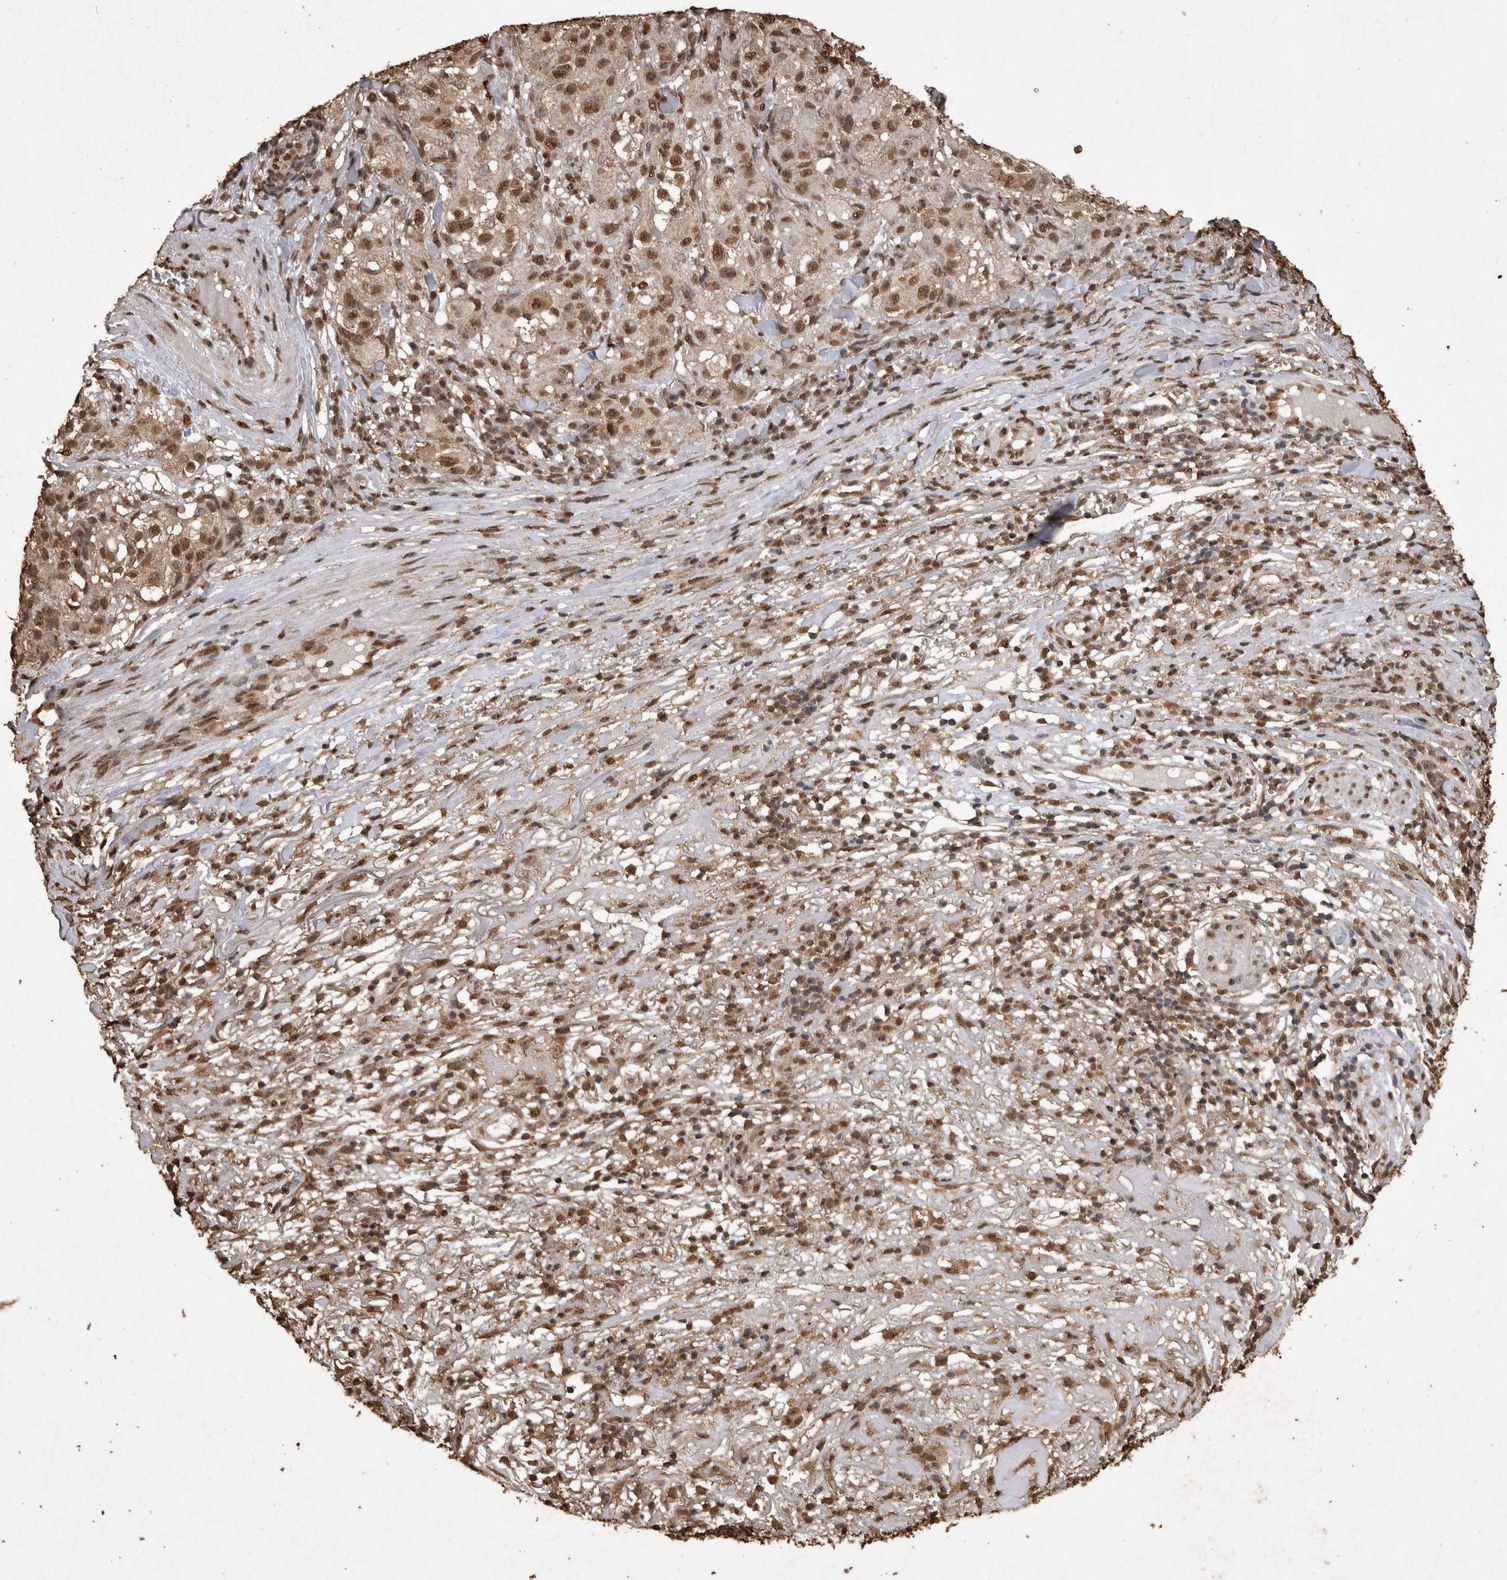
{"staining": {"intensity": "strong", "quantity": ">75%", "location": "nuclear"}, "tissue": "melanoma", "cell_type": "Tumor cells", "image_type": "cancer", "snomed": [{"axis": "morphology", "description": "Necrosis, NOS"}, {"axis": "morphology", "description": "Malignant melanoma, NOS"}, {"axis": "topography", "description": "Skin"}], "caption": "Melanoma stained with a protein marker reveals strong staining in tumor cells.", "gene": "OAS2", "patient": {"sex": "female", "age": 87}}